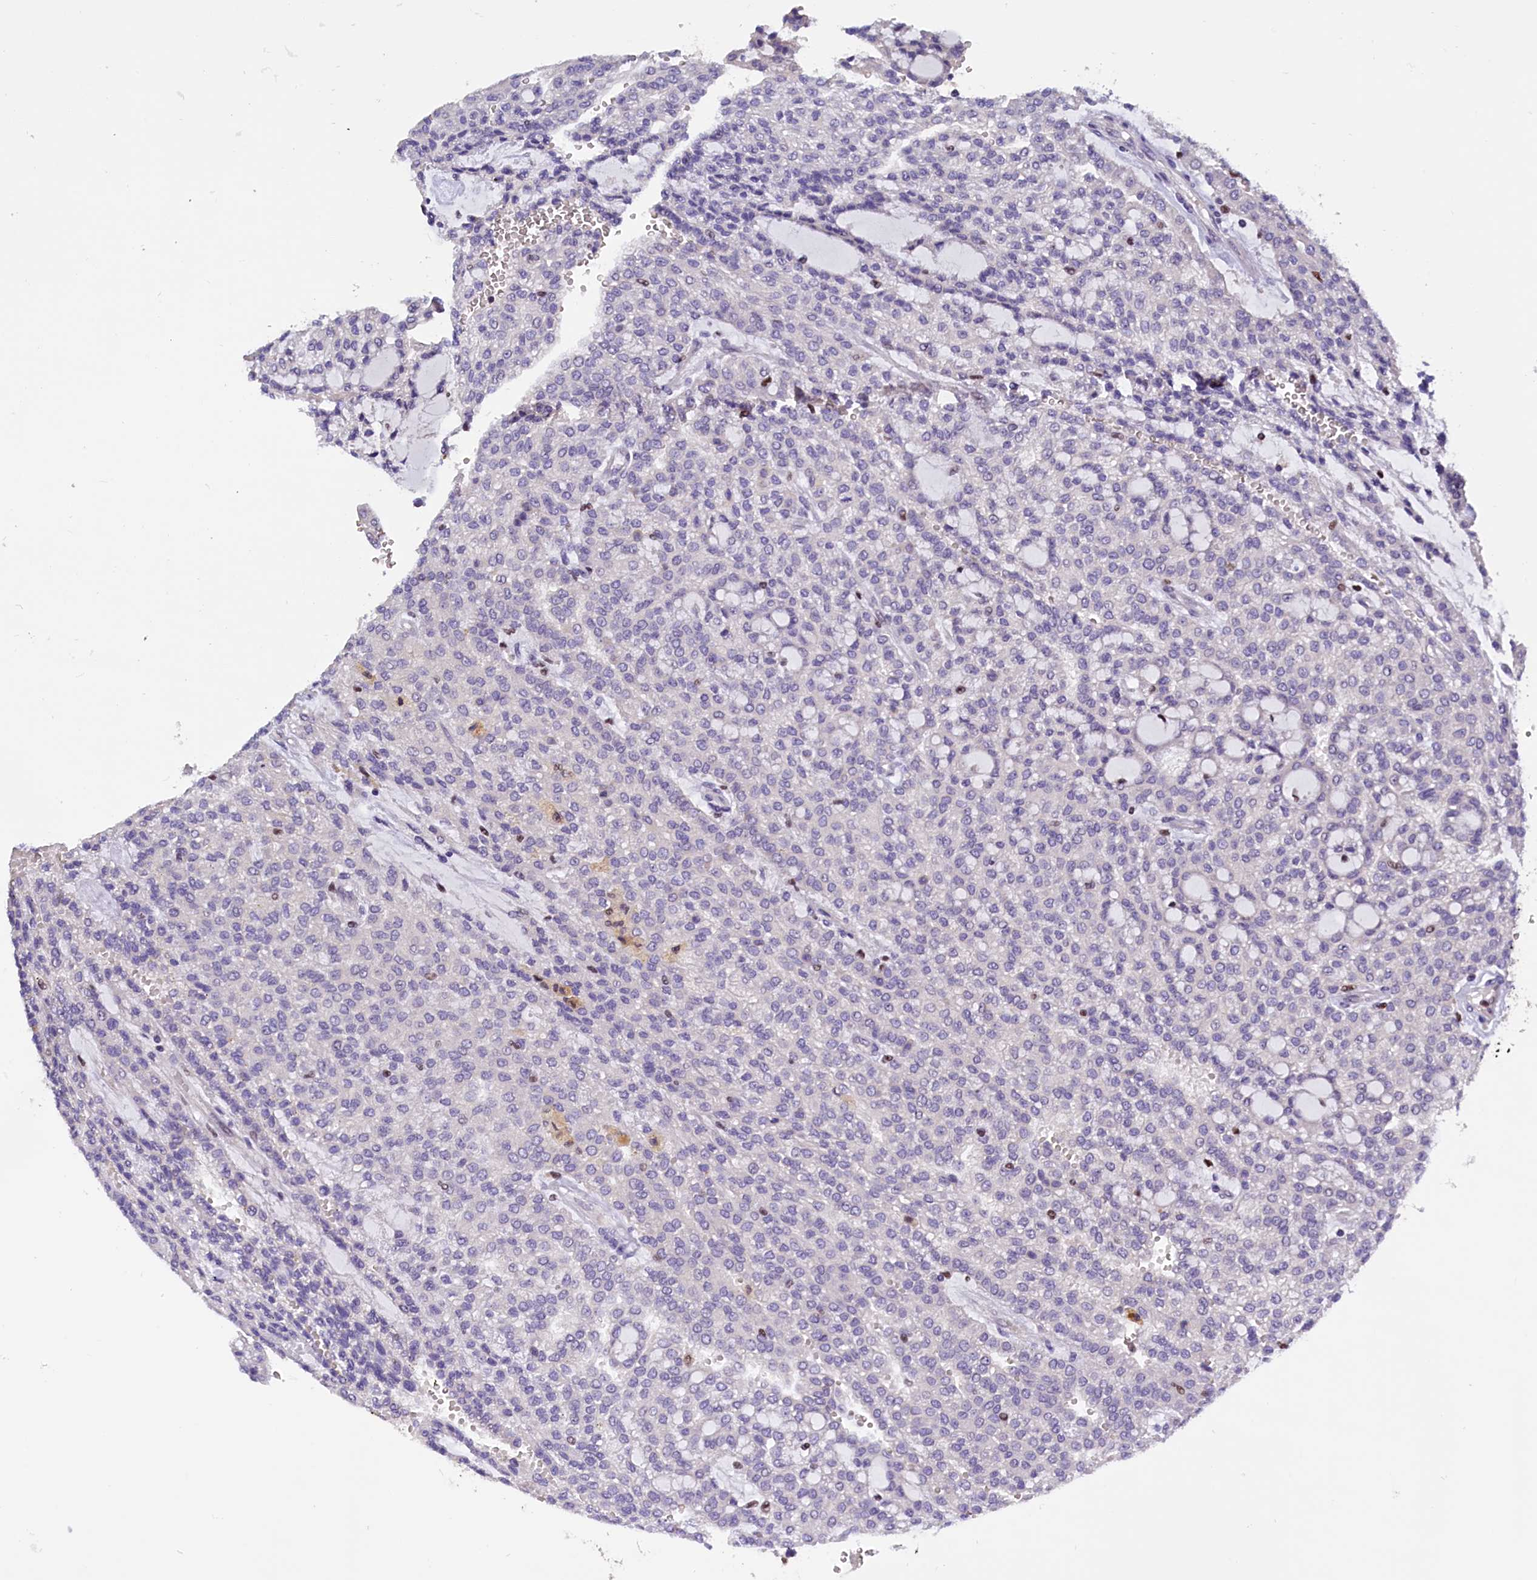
{"staining": {"intensity": "negative", "quantity": "none", "location": "none"}, "tissue": "renal cancer", "cell_type": "Tumor cells", "image_type": "cancer", "snomed": [{"axis": "morphology", "description": "Adenocarcinoma, NOS"}, {"axis": "topography", "description": "Kidney"}], "caption": "This is an IHC histopathology image of renal adenocarcinoma. There is no staining in tumor cells.", "gene": "BTBD9", "patient": {"sex": "male", "age": 63}}